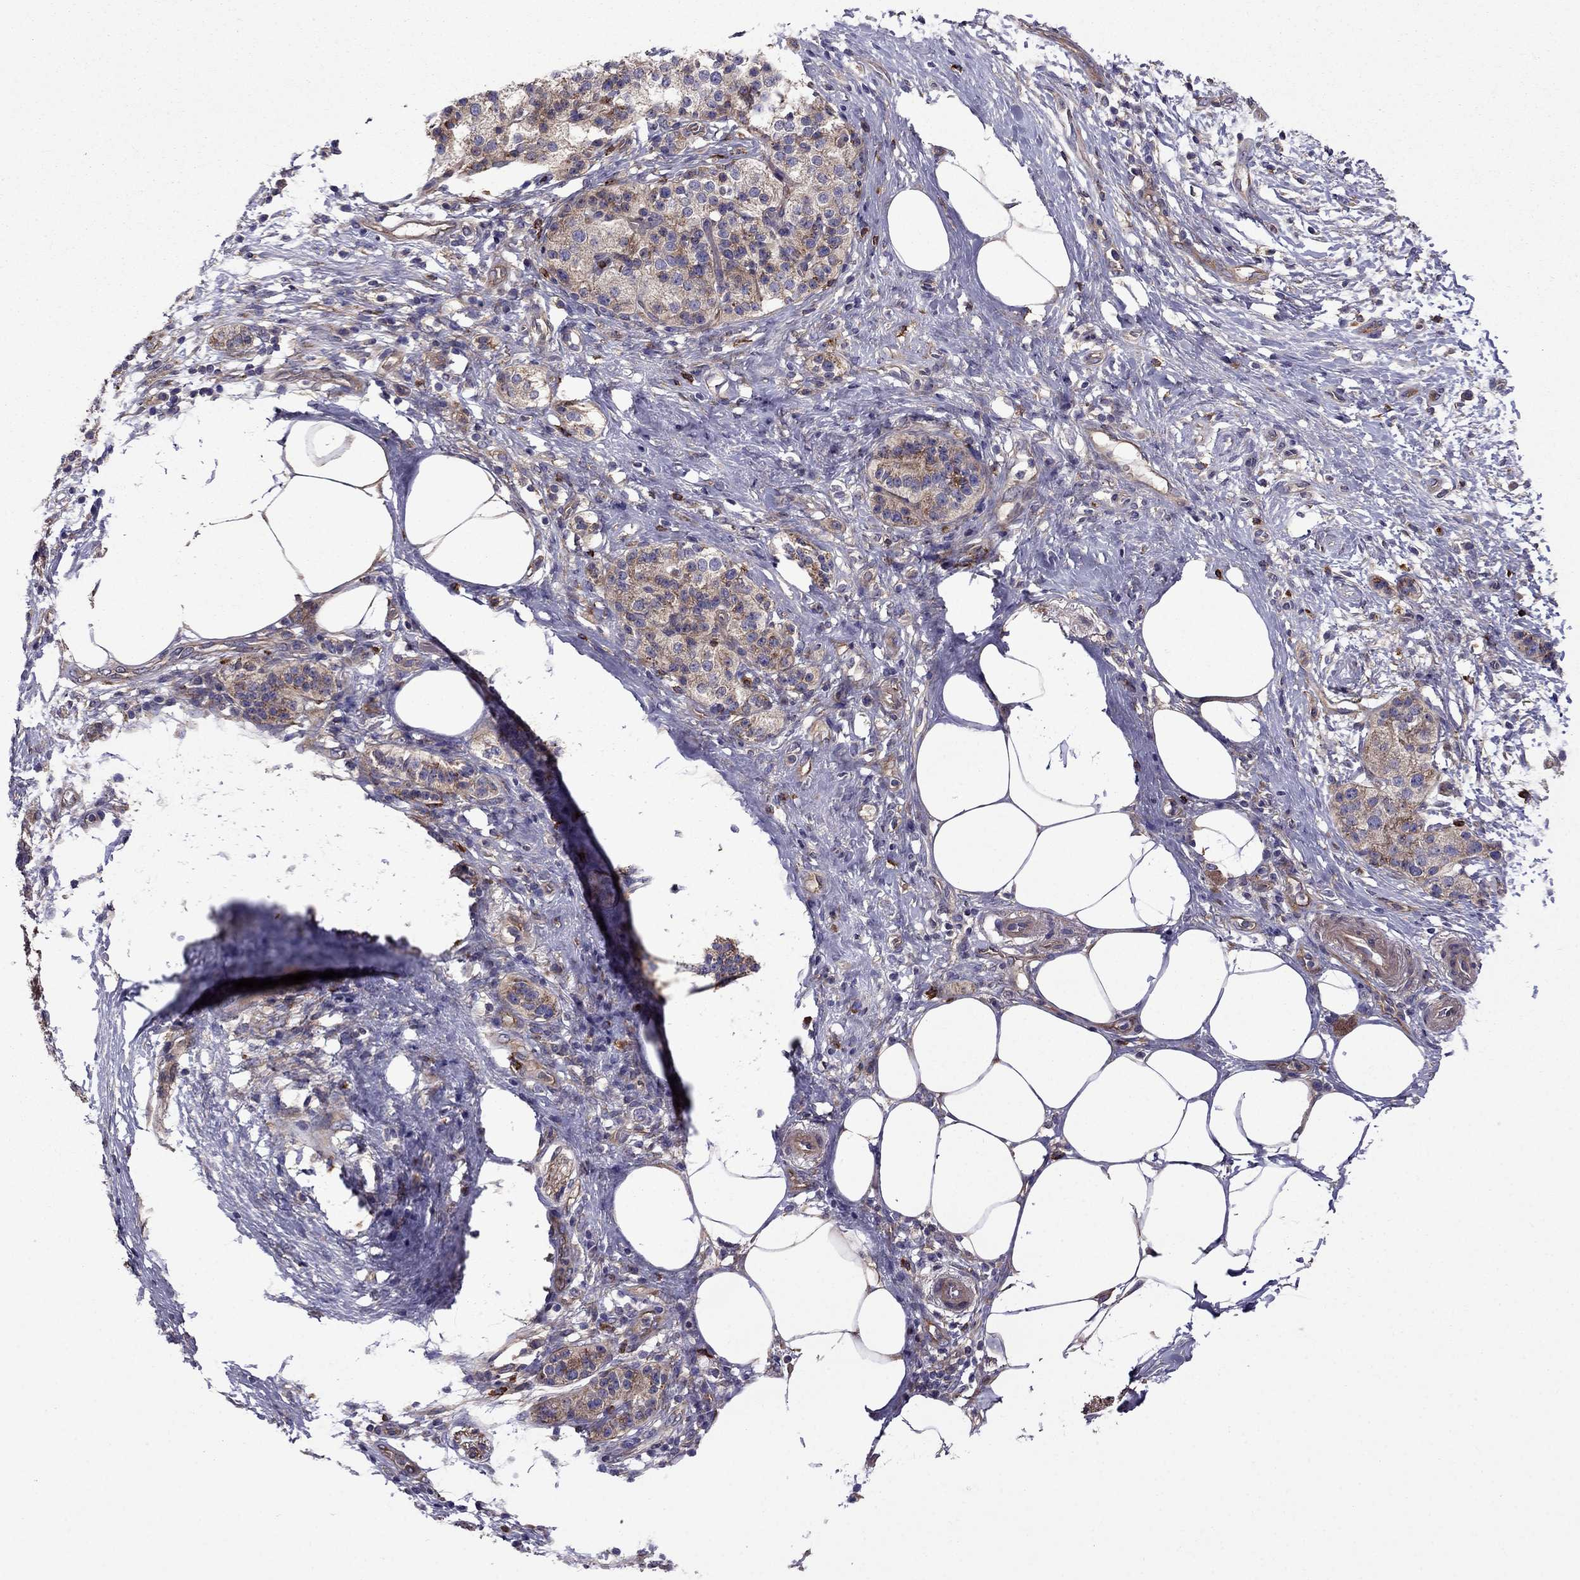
{"staining": {"intensity": "moderate", "quantity": "25%-75%", "location": "cytoplasmic/membranous"}, "tissue": "pancreatic cancer", "cell_type": "Tumor cells", "image_type": "cancer", "snomed": [{"axis": "morphology", "description": "Adenocarcinoma, NOS"}, {"axis": "topography", "description": "Pancreas"}], "caption": "Immunohistochemistry (IHC) photomicrograph of neoplastic tissue: human adenocarcinoma (pancreatic) stained using IHC reveals medium levels of moderate protein expression localized specifically in the cytoplasmic/membranous of tumor cells, appearing as a cytoplasmic/membranous brown color.", "gene": "ITGB1", "patient": {"sex": "female", "age": 72}}